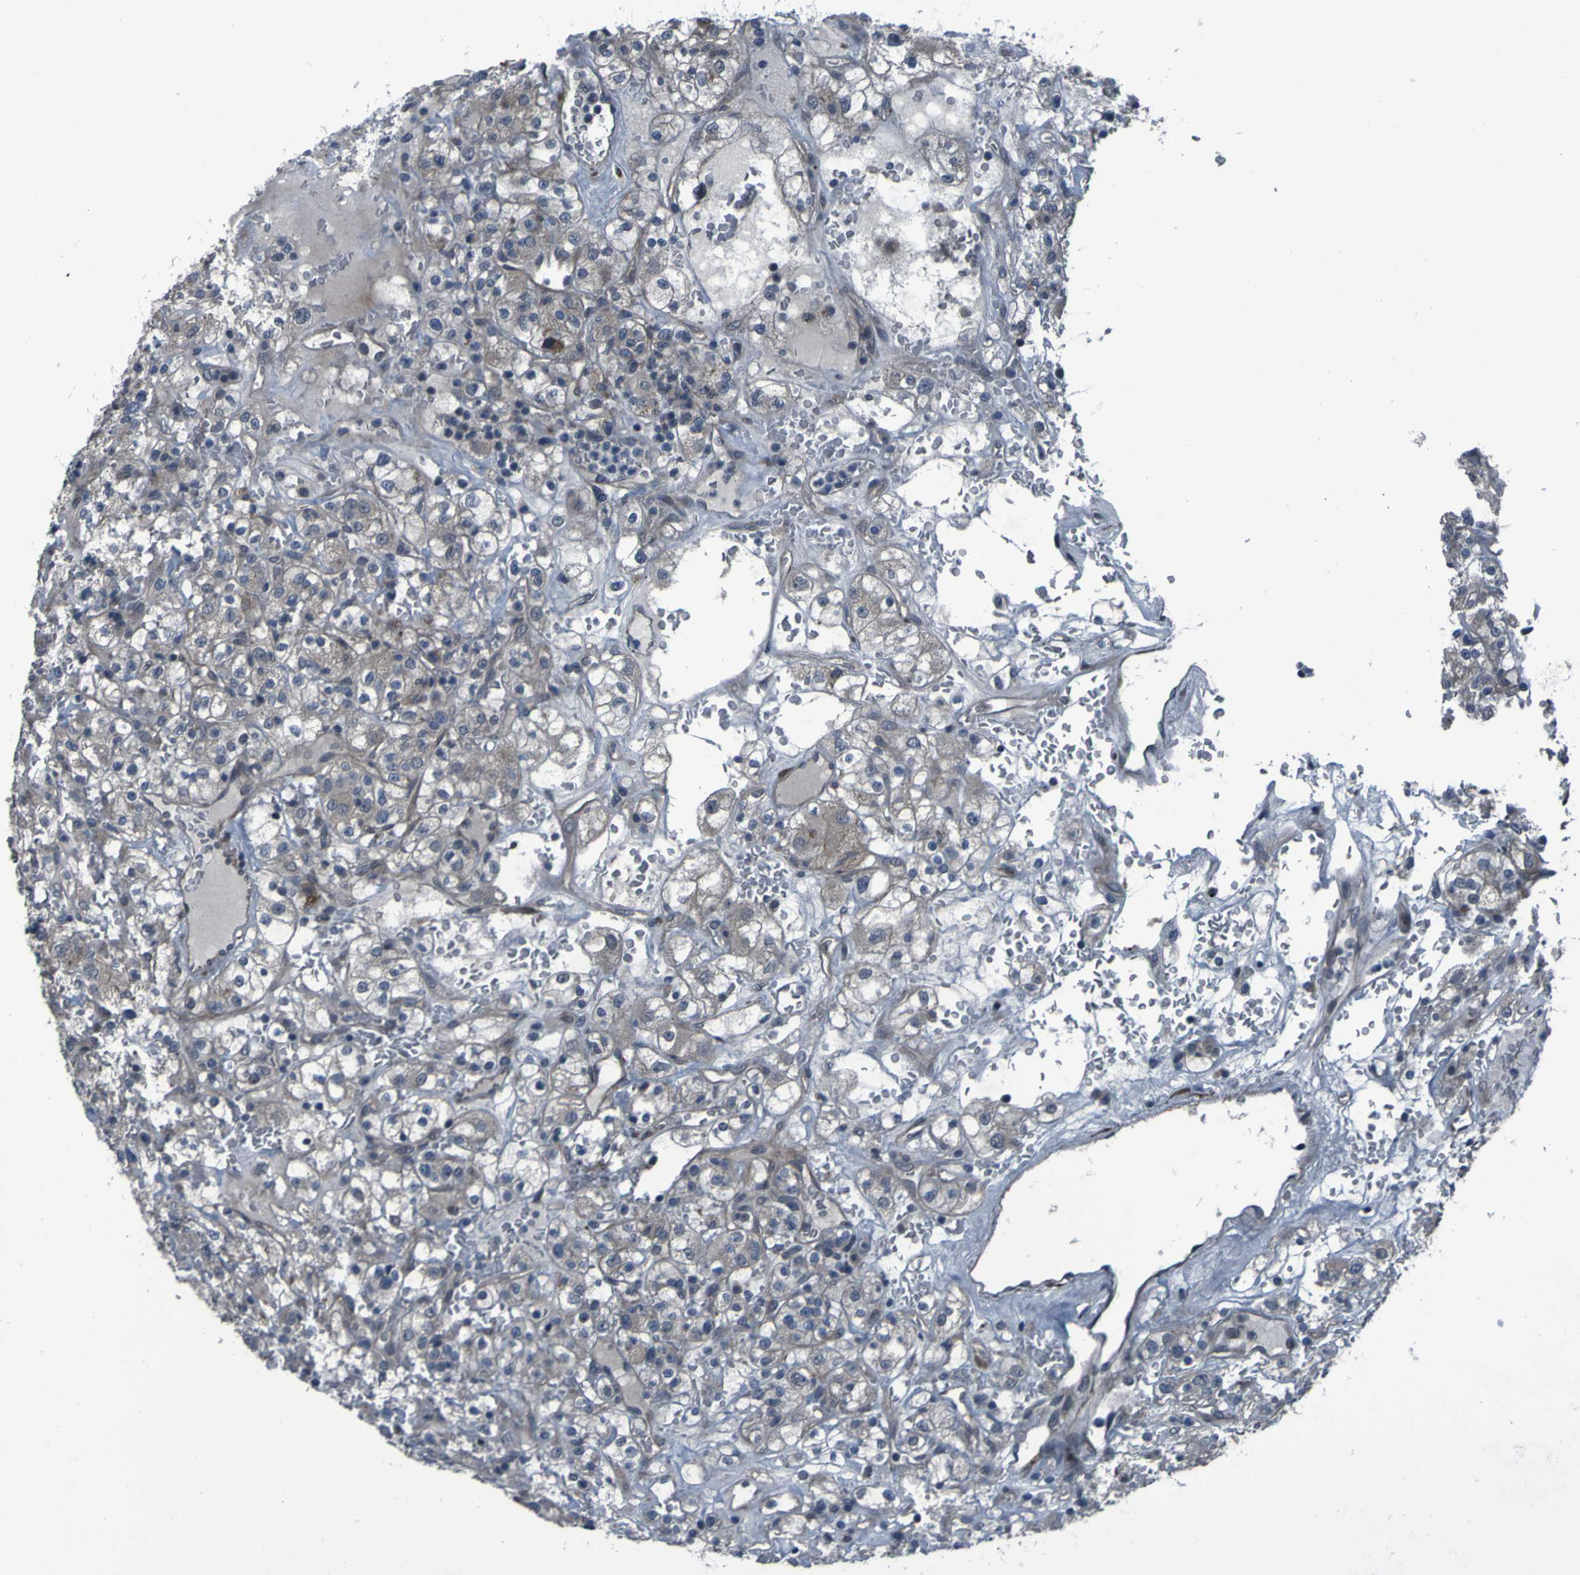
{"staining": {"intensity": "weak", "quantity": "25%-75%", "location": "cytoplasmic/membranous"}, "tissue": "renal cancer", "cell_type": "Tumor cells", "image_type": "cancer", "snomed": [{"axis": "morphology", "description": "Normal tissue, NOS"}, {"axis": "morphology", "description": "Adenocarcinoma, NOS"}, {"axis": "topography", "description": "Kidney"}], "caption": "Protein positivity by immunohistochemistry (IHC) shows weak cytoplasmic/membranous staining in about 25%-75% of tumor cells in renal adenocarcinoma.", "gene": "OSTM1", "patient": {"sex": "female", "age": 72}}